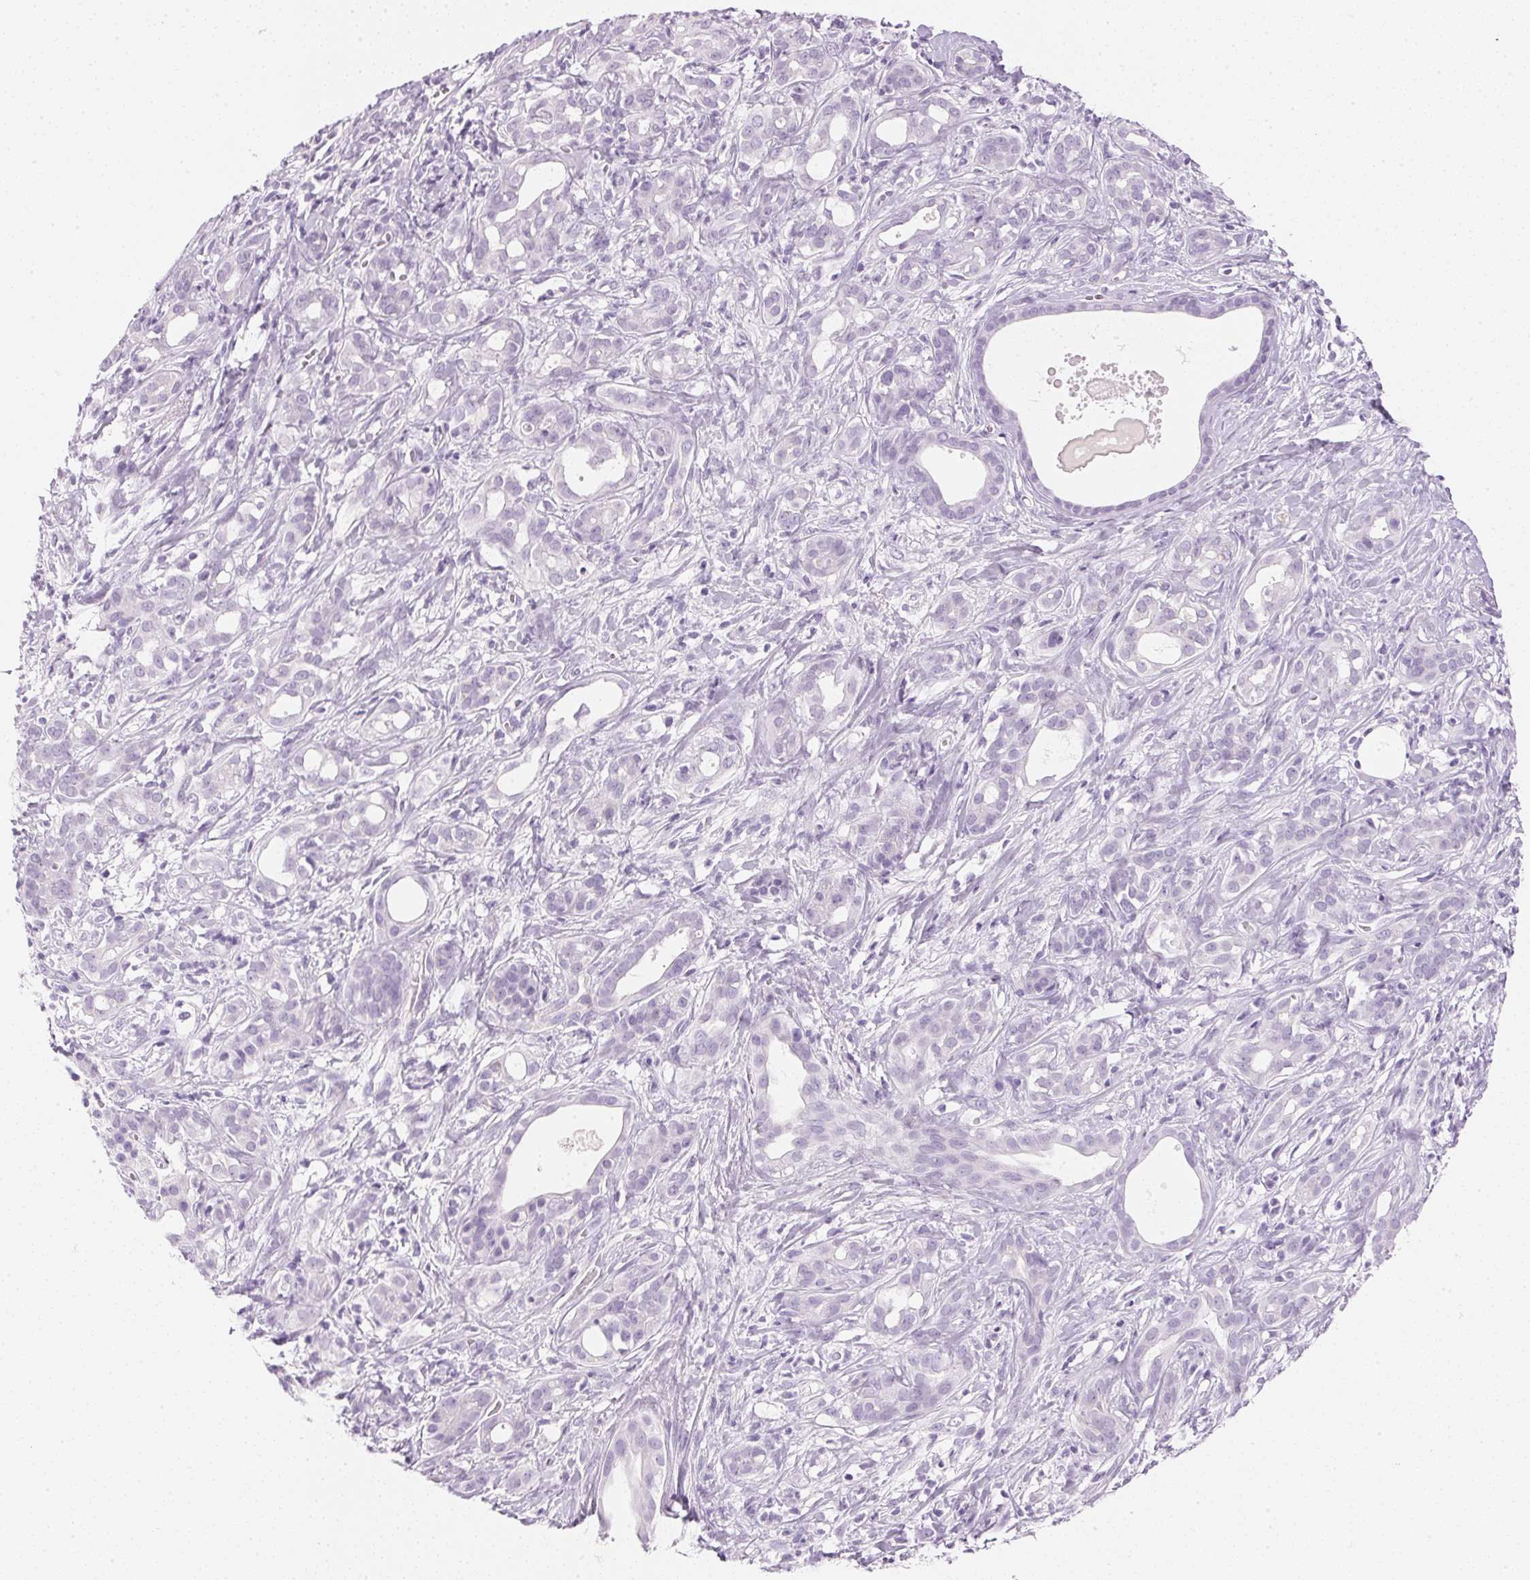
{"staining": {"intensity": "negative", "quantity": "none", "location": "none"}, "tissue": "pancreatic cancer", "cell_type": "Tumor cells", "image_type": "cancer", "snomed": [{"axis": "morphology", "description": "Adenocarcinoma, NOS"}, {"axis": "topography", "description": "Pancreas"}], "caption": "Immunohistochemistry (IHC) histopathology image of neoplastic tissue: adenocarcinoma (pancreatic) stained with DAB (3,3'-diaminobenzidine) demonstrates no significant protein positivity in tumor cells.", "gene": "IGFBP1", "patient": {"sex": "male", "age": 61}}